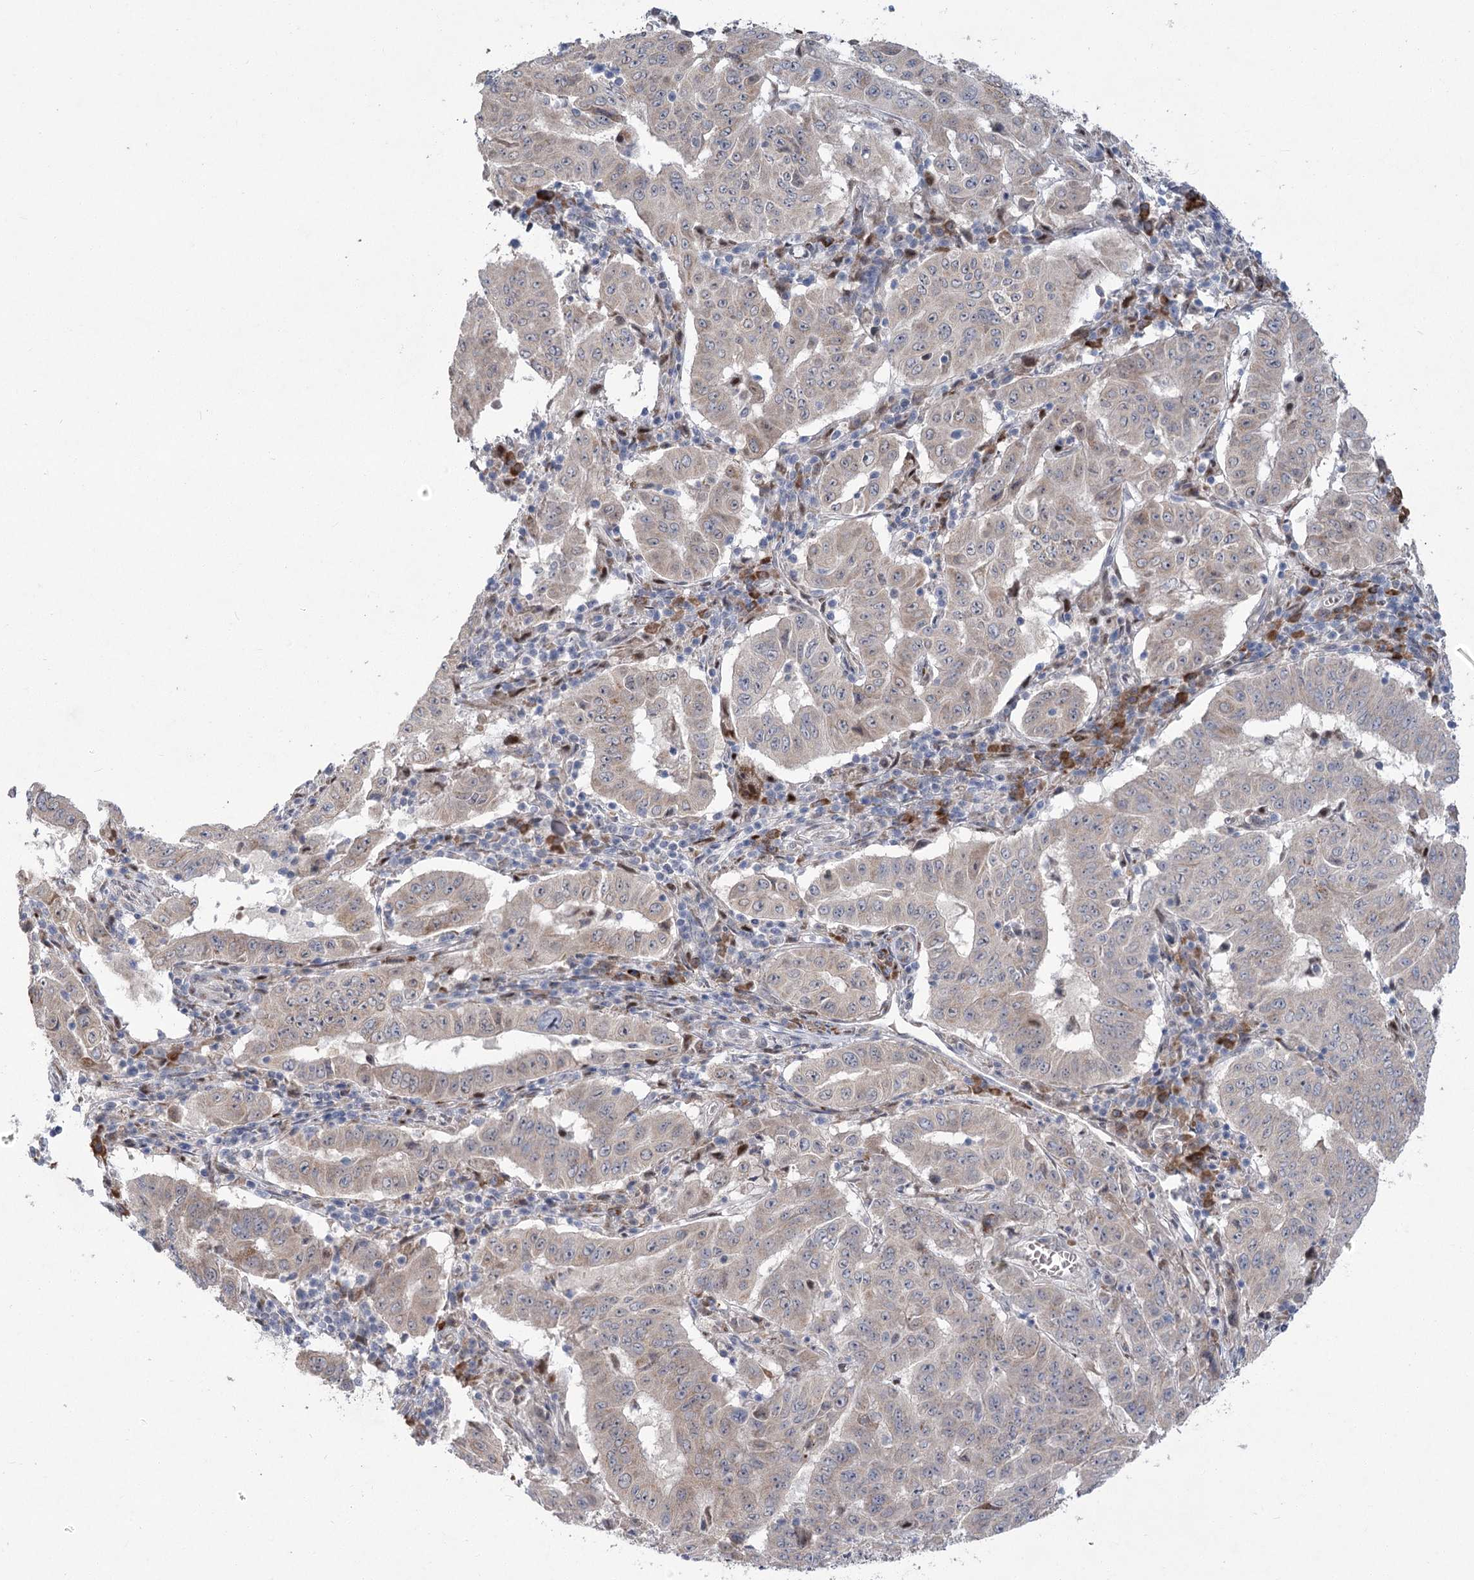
{"staining": {"intensity": "weak", "quantity": "<25%", "location": "cytoplasmic/membranous"}, "tissue": "pancreatic cancer", "cell_type": "Tumor cells", "image_type": "cancer", "snomed": [{"axis": "morphology", "description": "Adenocarcinoma, NOS"}, {"axis": "topography", "description": "Pancreas"}], "caption": "IHC image of neoplastic tissue: pancreatic cancer stained with DAB exhibits no significant protein positivity in tumor cells.", "gene": "GCNT4", "patient": {"sex": "male", "age": 63}}